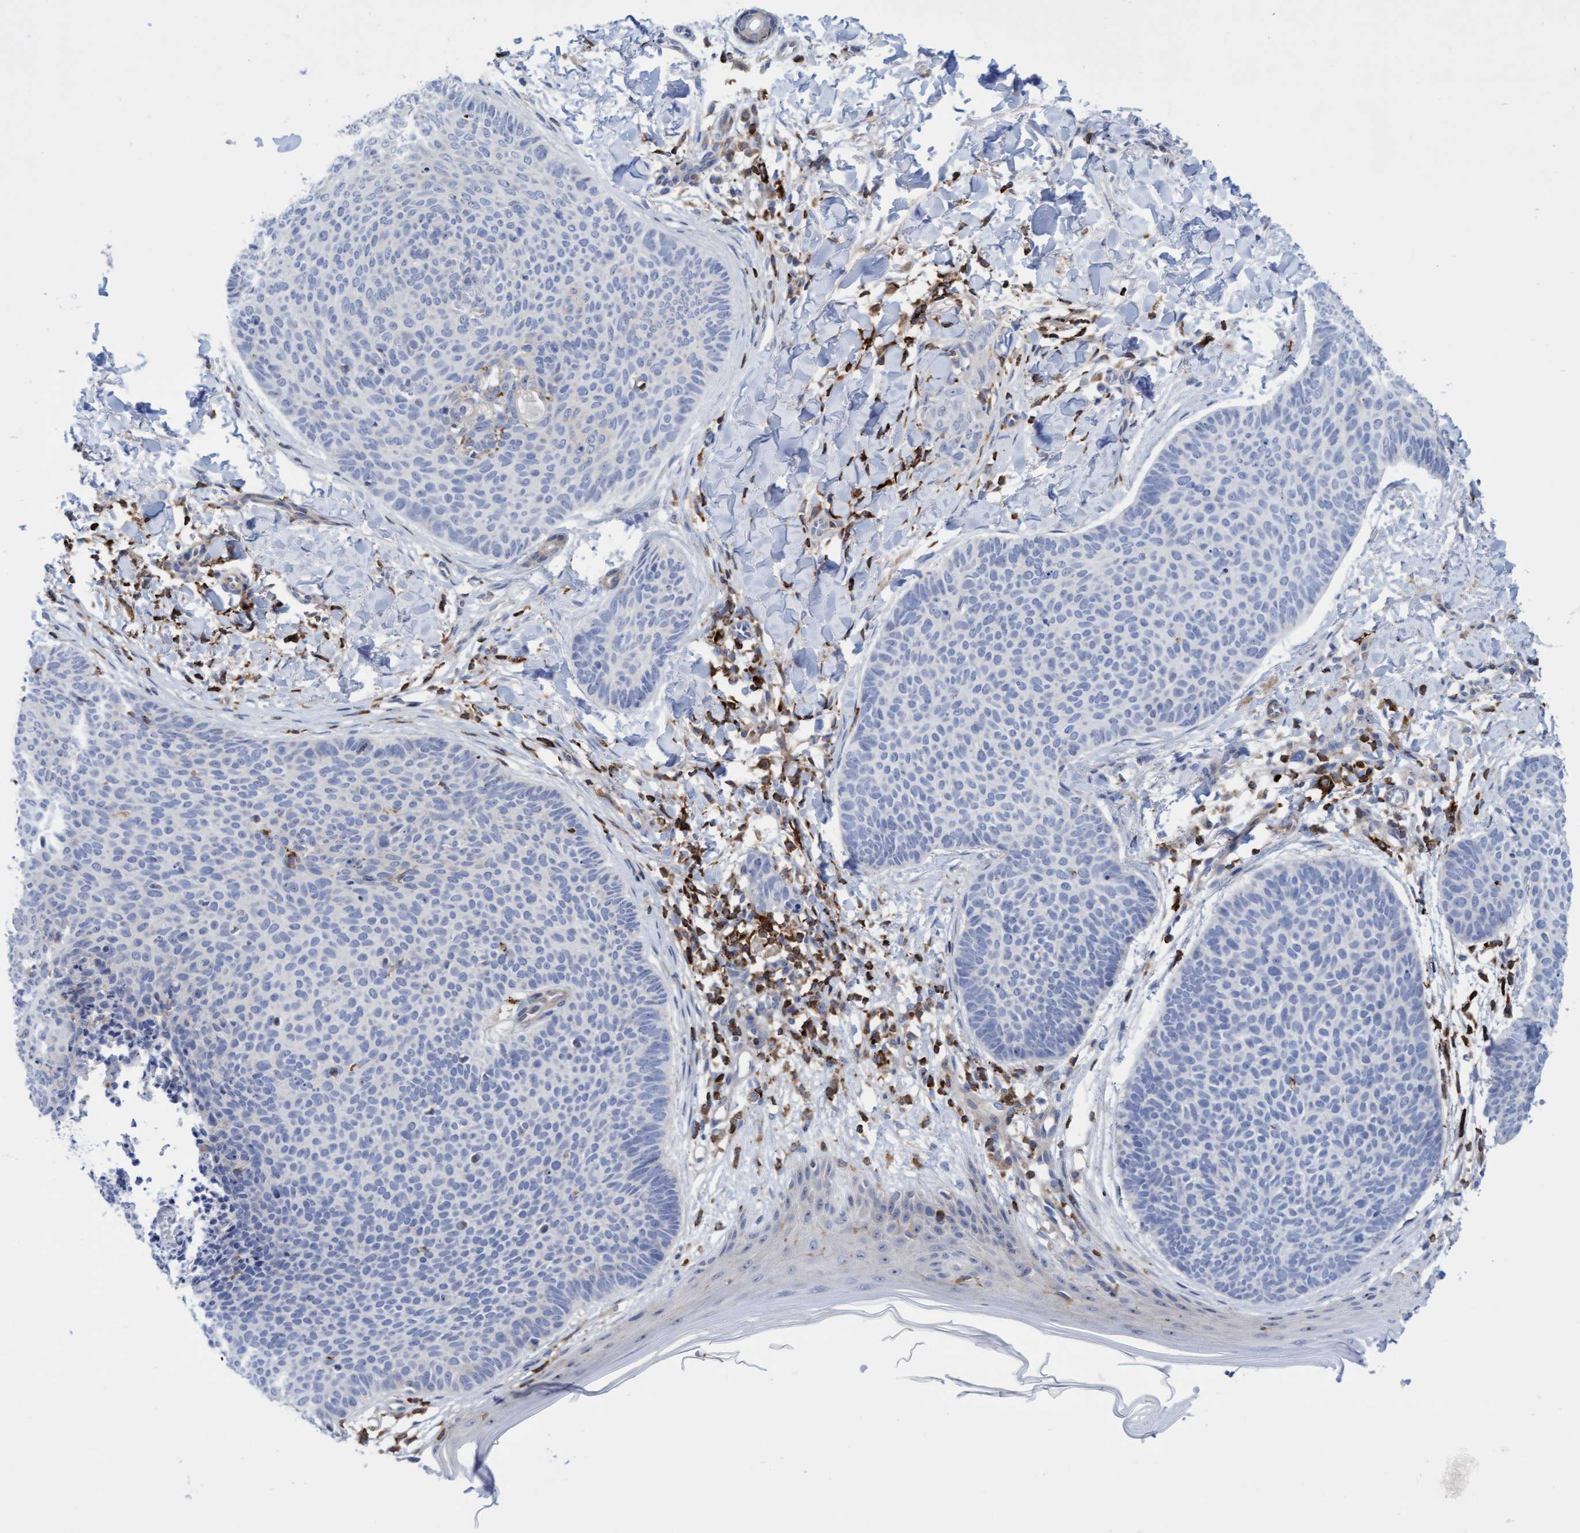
{"staining": {"intensity": "negative", "quantity": "none", "location": "none"}, "tissue": "skin cancer", "cell_type": "Tumor cells", "image_type": "cancer", "snomed": [{"axis": "morphology", "description": "Normal tissue, NOS"}, {"axis": "morphology", "description": "Basal cell carcinoma"}, {"axis": "topography", "description": "Skin"}], "caption": "This is an immunohistochemistry (IHC) histopathology image of human basal cell carcinoma (skin). There is no expression in tumor cells.", "gene": "FNBP1", "patient": {"sex": "male", "age": 50}}